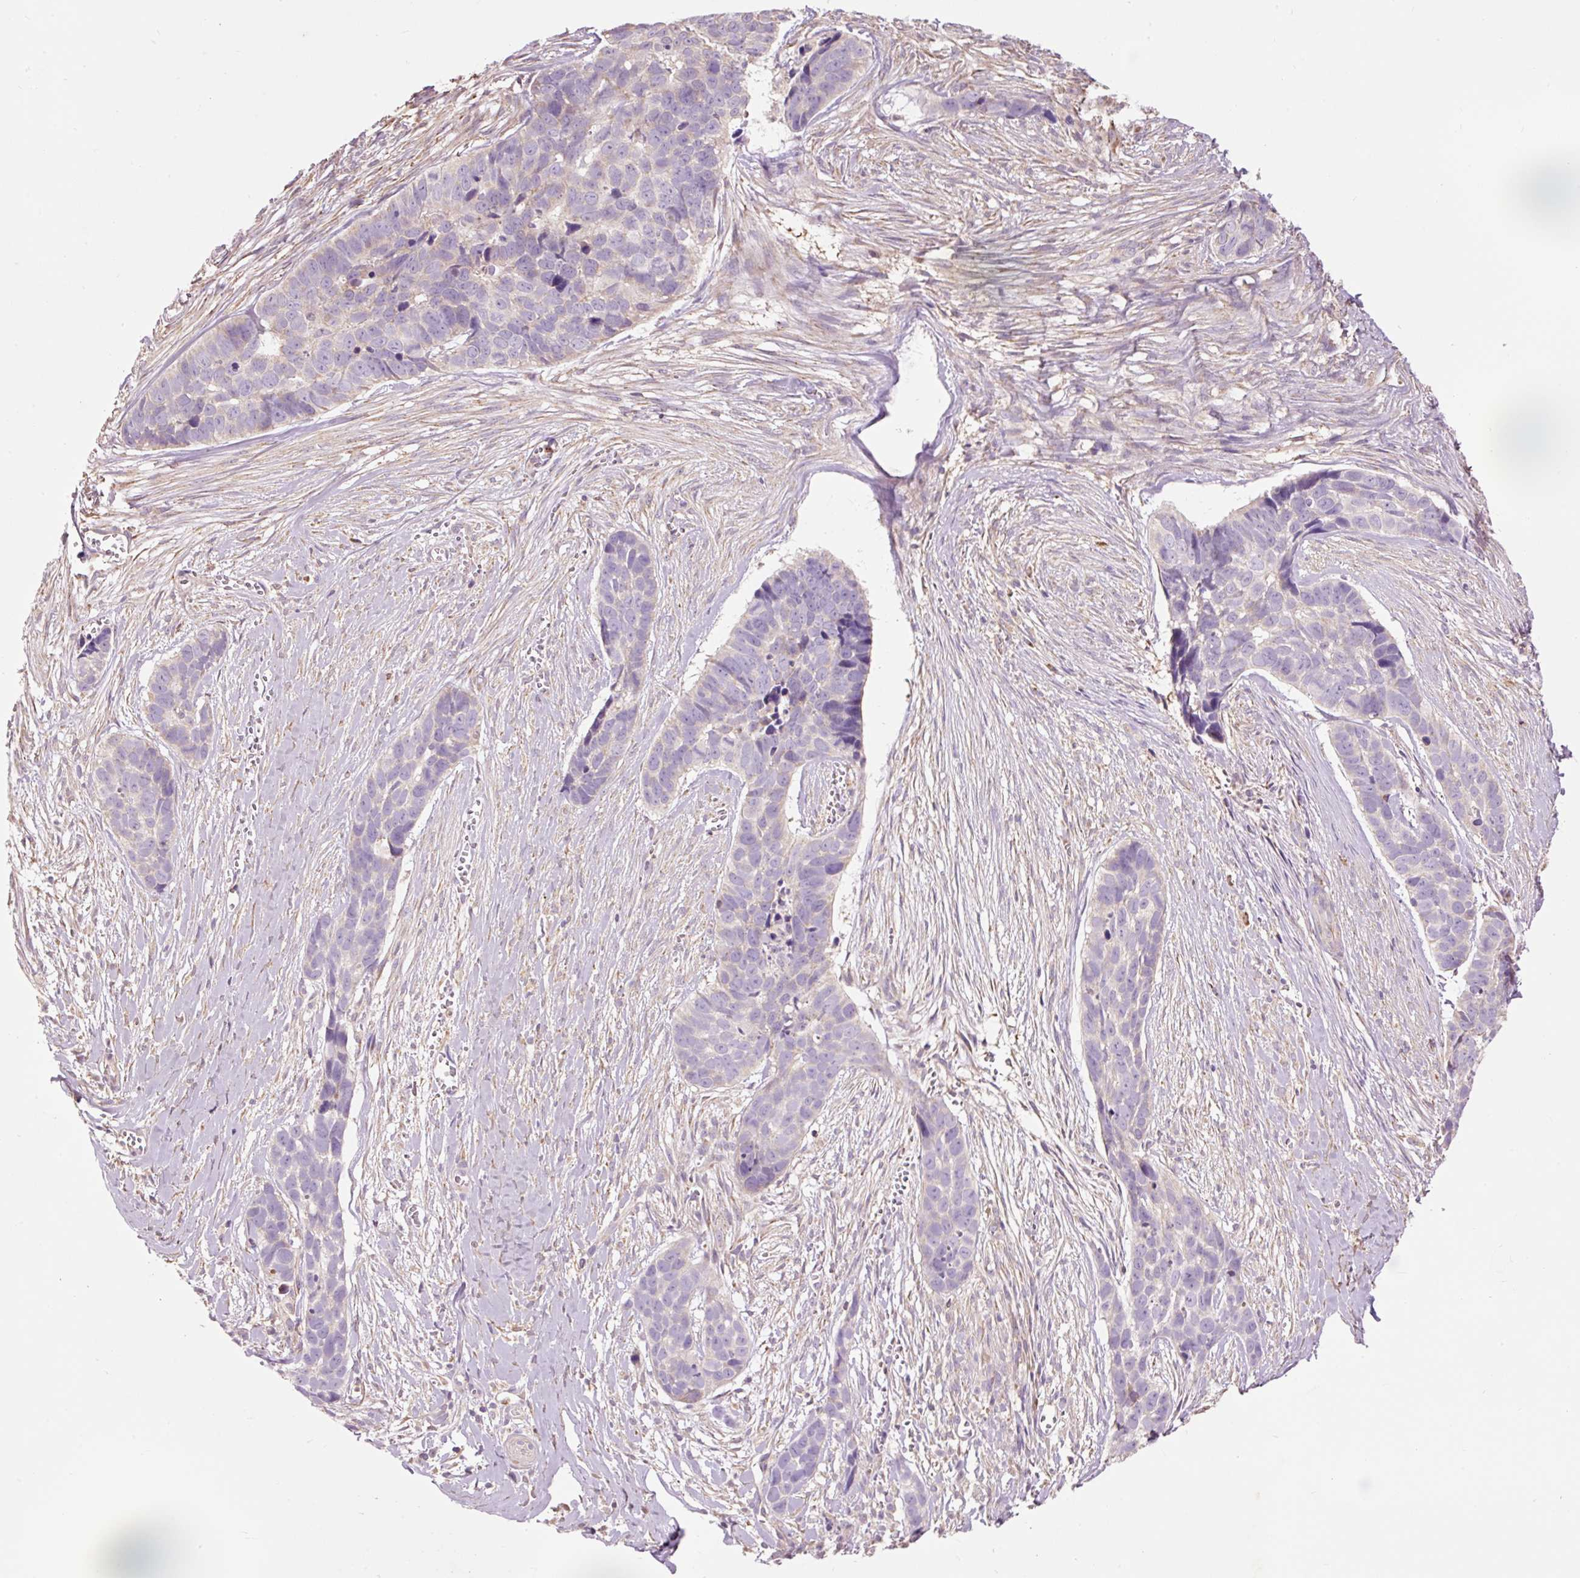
{"staining": {"intensity": "negative", "quantity": "none", "location": "none"}, "tissue": "skin cancer", "cell_type": "Tumor cells", "image_type": "cancer", "snomed": [{"axis": "morphology", "description": "Basal cell carcinoma"}, {"axis": "topography", "description": "Skin"}], "caption": "Skin basal cell carcinoma stained for a protein using immunohistochemistry exhibits no expression tumor cells.", "gene": "PRDX5", "patient": {"sex": "female", "age": 82}}